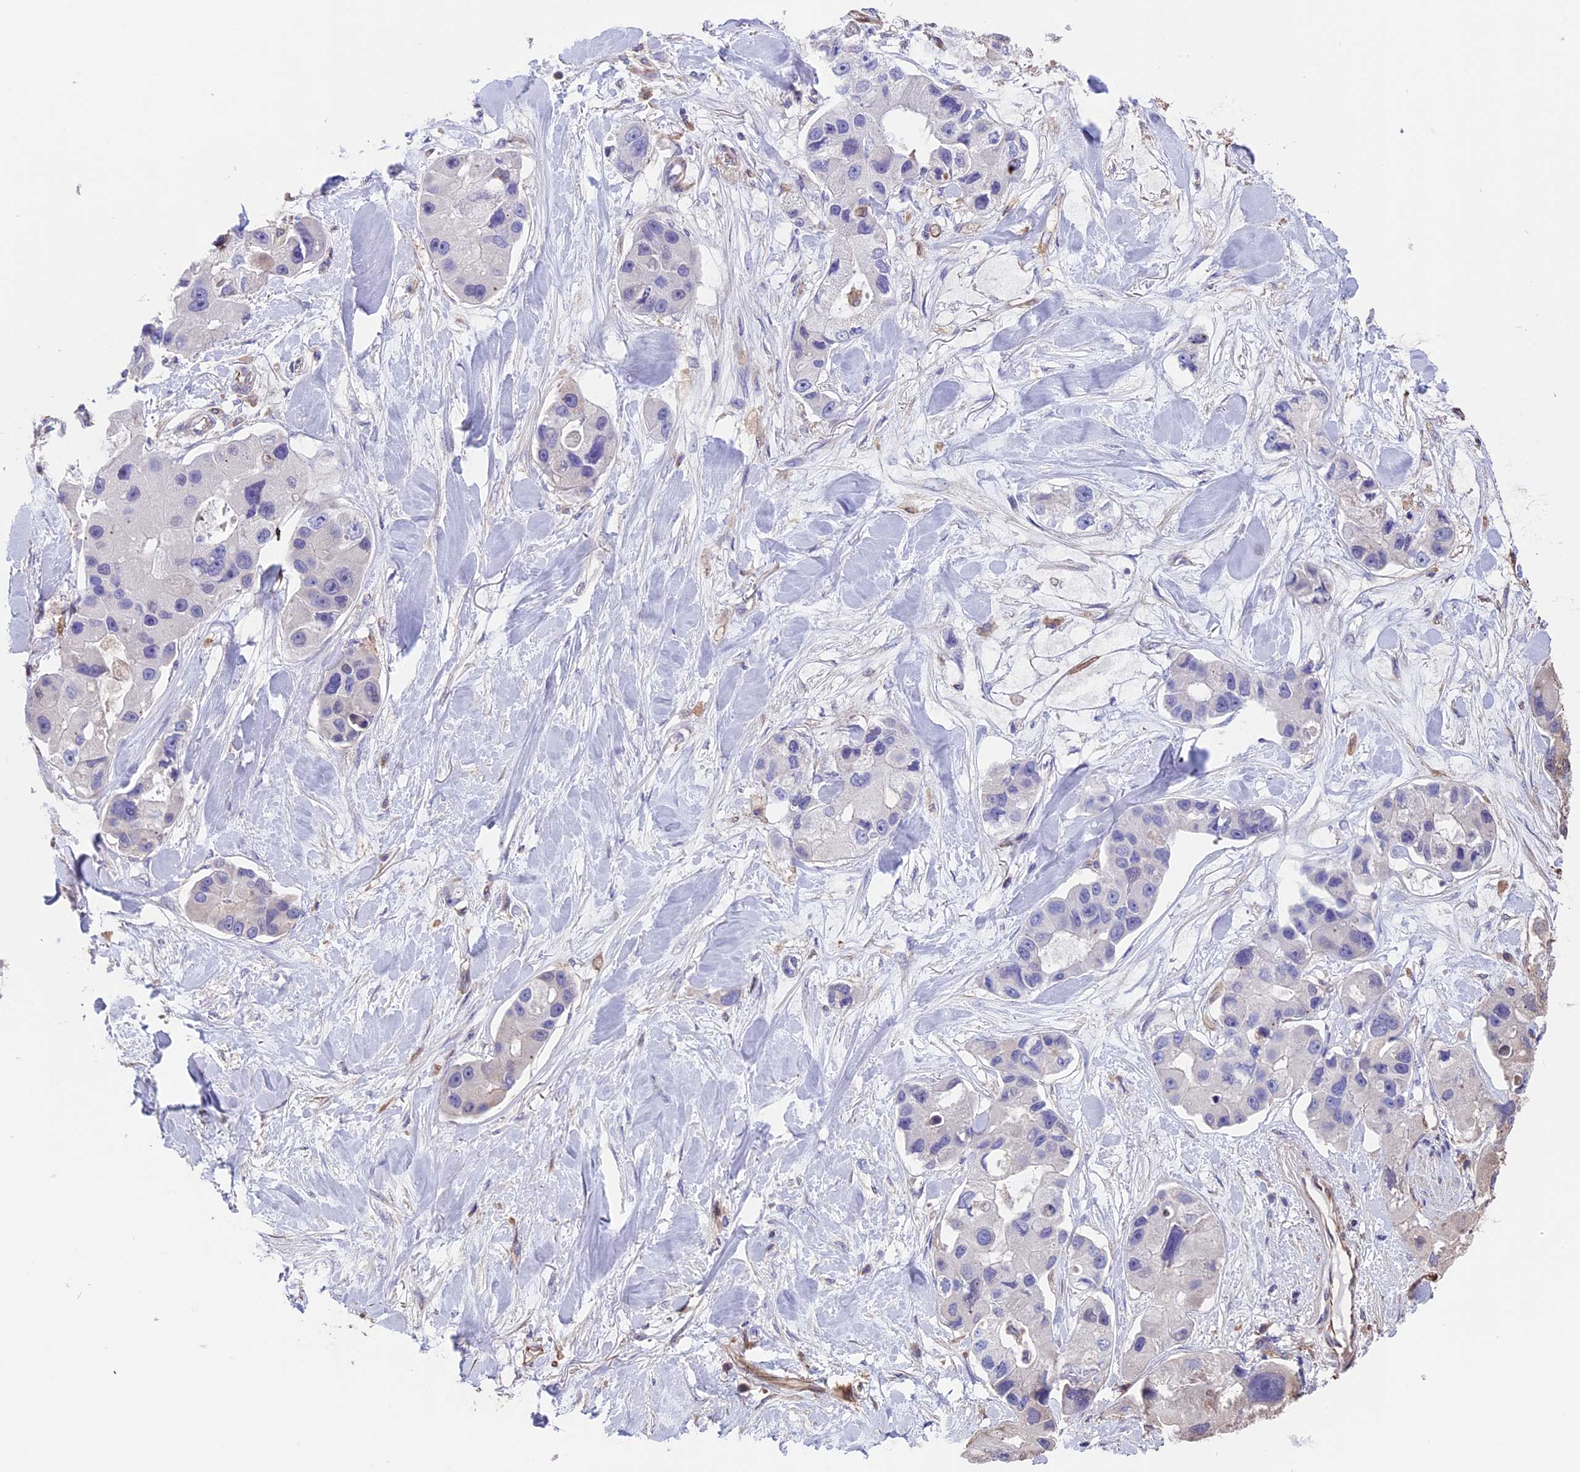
{"staining": {"intensity": "negative", "quantity": "none", "location": "none"}, "tissue": "lung cancer", "cell_type": "Tumor cells", "image_type": "cancer", "snomed": [{"axis": "morphology", "description": "Adenocarcinoma, NOS"}, {"axis": "topography", "description": "Lung"}], "caption": "Immunohistochemistry photomicrograph of human lung cancer (adenocarcinoma) stained for a protein (brown), which reveals no positivity in tumor cells.", "gene": "SEH1L", "patient": {"sex": "female", "age": 54}}